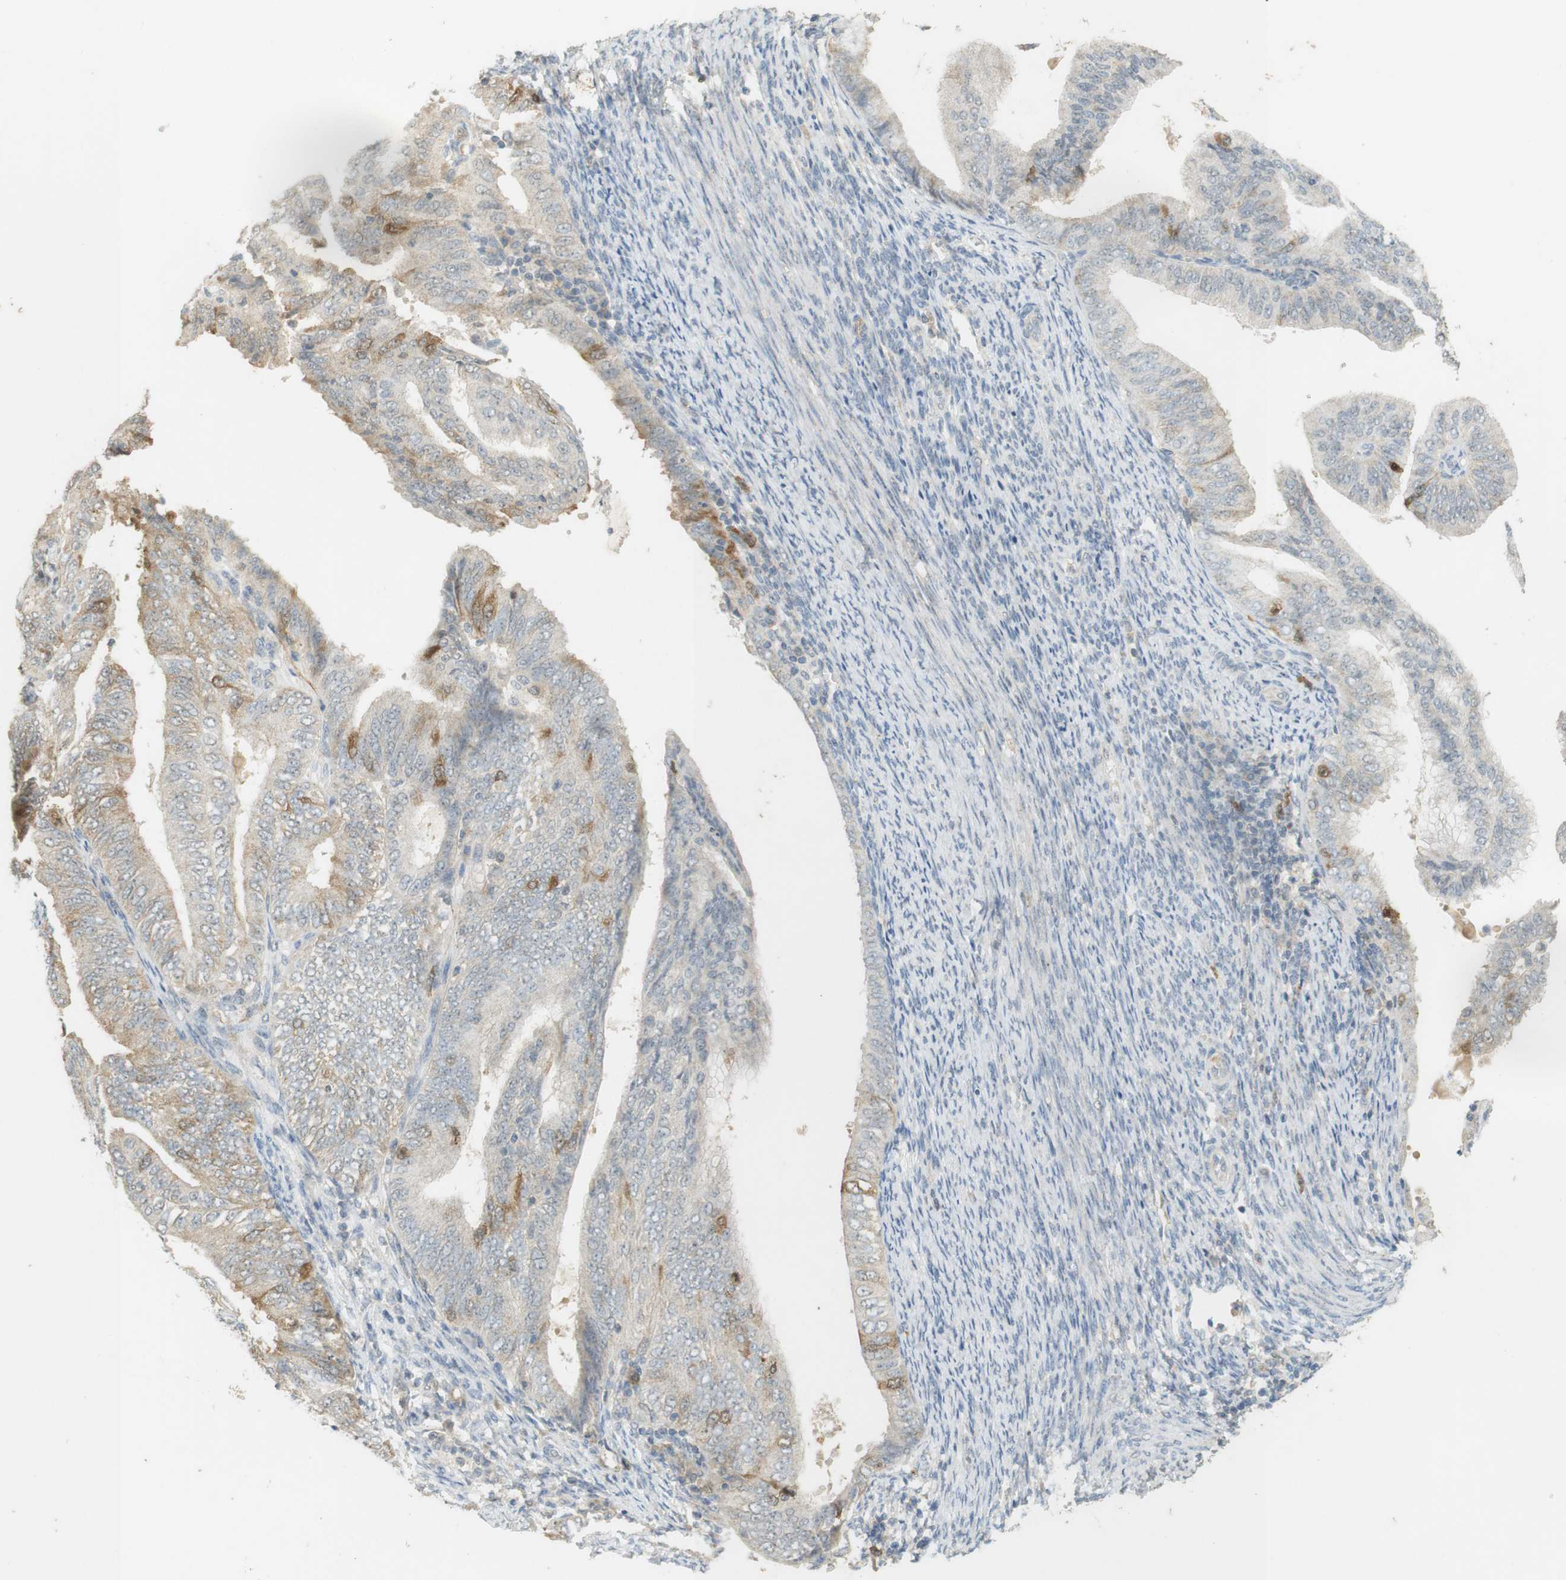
{"staining": {"intensity": "moderate", "quantity": "<25%", "location": "cytoplasmic/membranous"}, "tissue": "endometrial cancer", "cell_type": "Tumor cells", "image_type": "cancer", "snomed": [{"axis": "morphology", "description": "Adenocarcinoma, NOS"}, {"axis": "topography", "description": "Endometrium"}], "caption": "Human adenocarcinoma (endometrial) stained with a brown dye demonstrates moderate cytoplasmic/membranous positive expression in about <25% of tumor cells.", "gene": "TTK", "patient": {"sex": "female", "age": 58}}